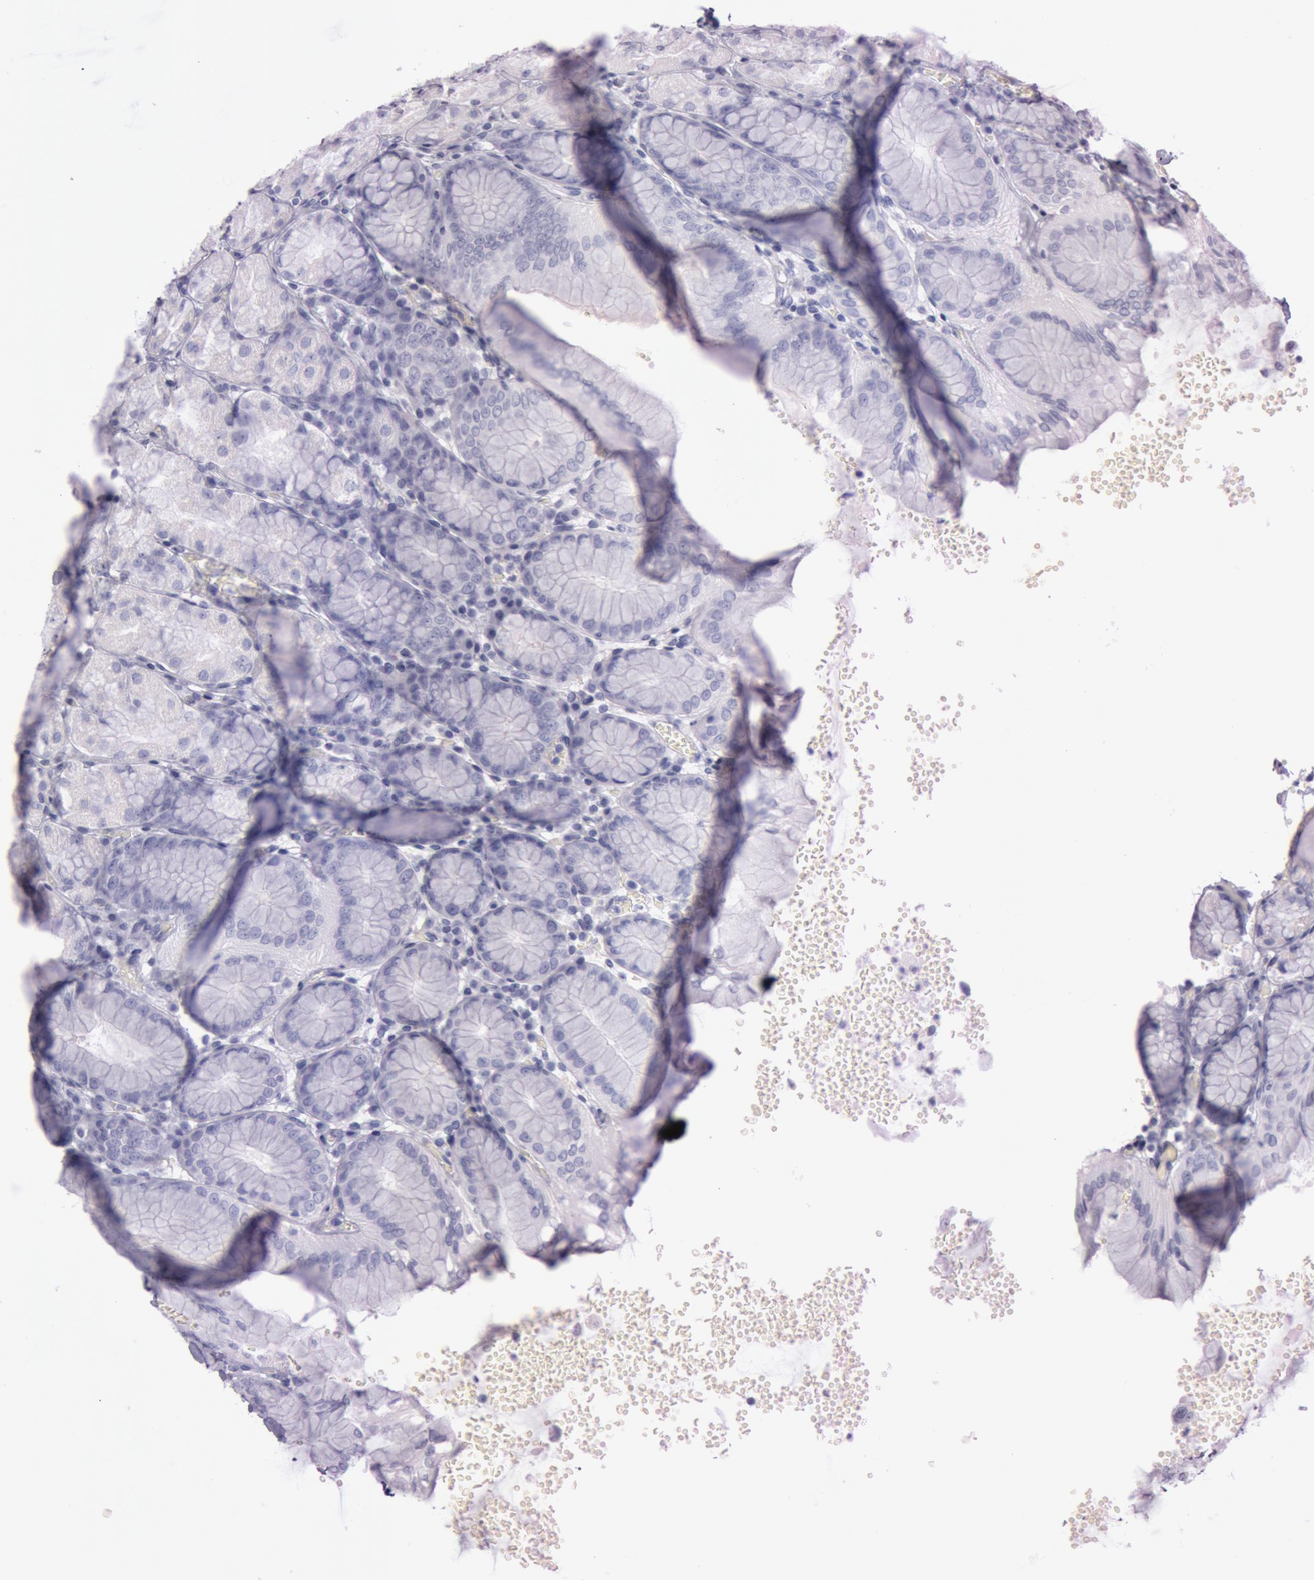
{"staining": {"intensity": "negative", "quantity": "none", "location": "none"}, "tissue": "stomach", "cell_type": "Glandular cells", "image_type": "normal", "snomed": [{"axis": "morphology", "description": "Normal tissue, NOS"}, {"axis": "topography", "description": "Stomach, upper"}, {"axis": "topography", "description": "Stomach"}], "caption": "The IHC micrograph has no significant staining in glandular cells of stomach.", "gene": "S100A7", "patient": {"sex": "male", "age": 76}}